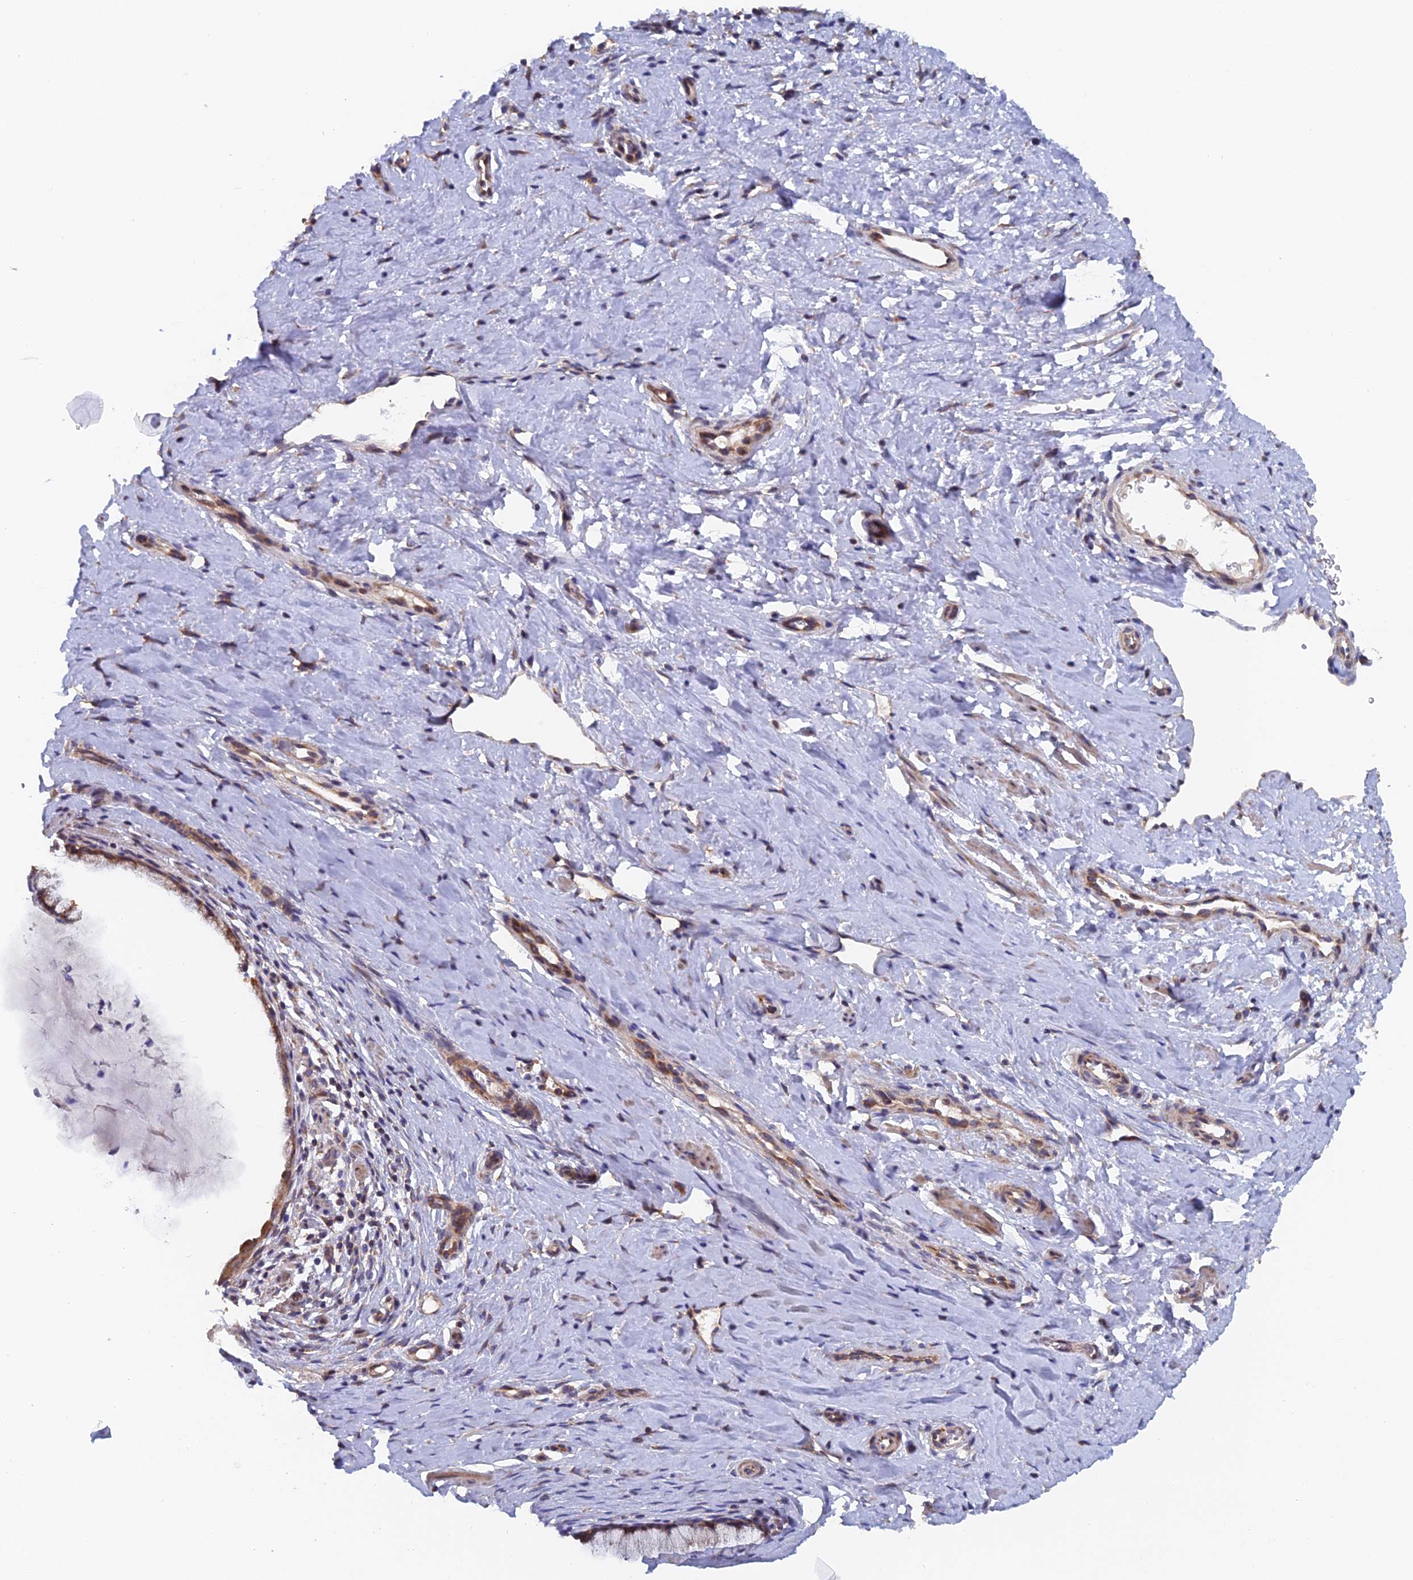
{"staining": {"intensity": "moderate", "quantity": ">75%", "location": "cytoplasmic/membranous"}, "tissue": "cervix", "cell_type": "Glandular cells", "image_type": "normal", "snomed": [{"axis": "morphology", "description": "Normal tissue, NOS"}, {"axis": "topography", "description": "Cervix"}], "caption": "Glandular cells exhibit medium levels of moderate cytoplasmic/membranous positivity in approximately >75% of cells in benign human cervix. The staining was performed using DAB (3,3'-diaminobenzidine), with brown indicating positive protein expression. Nuclei are stained blue with hematoxylin.", "gene": "ECSIT", "patient": {"sex": "female", "age": 36}}